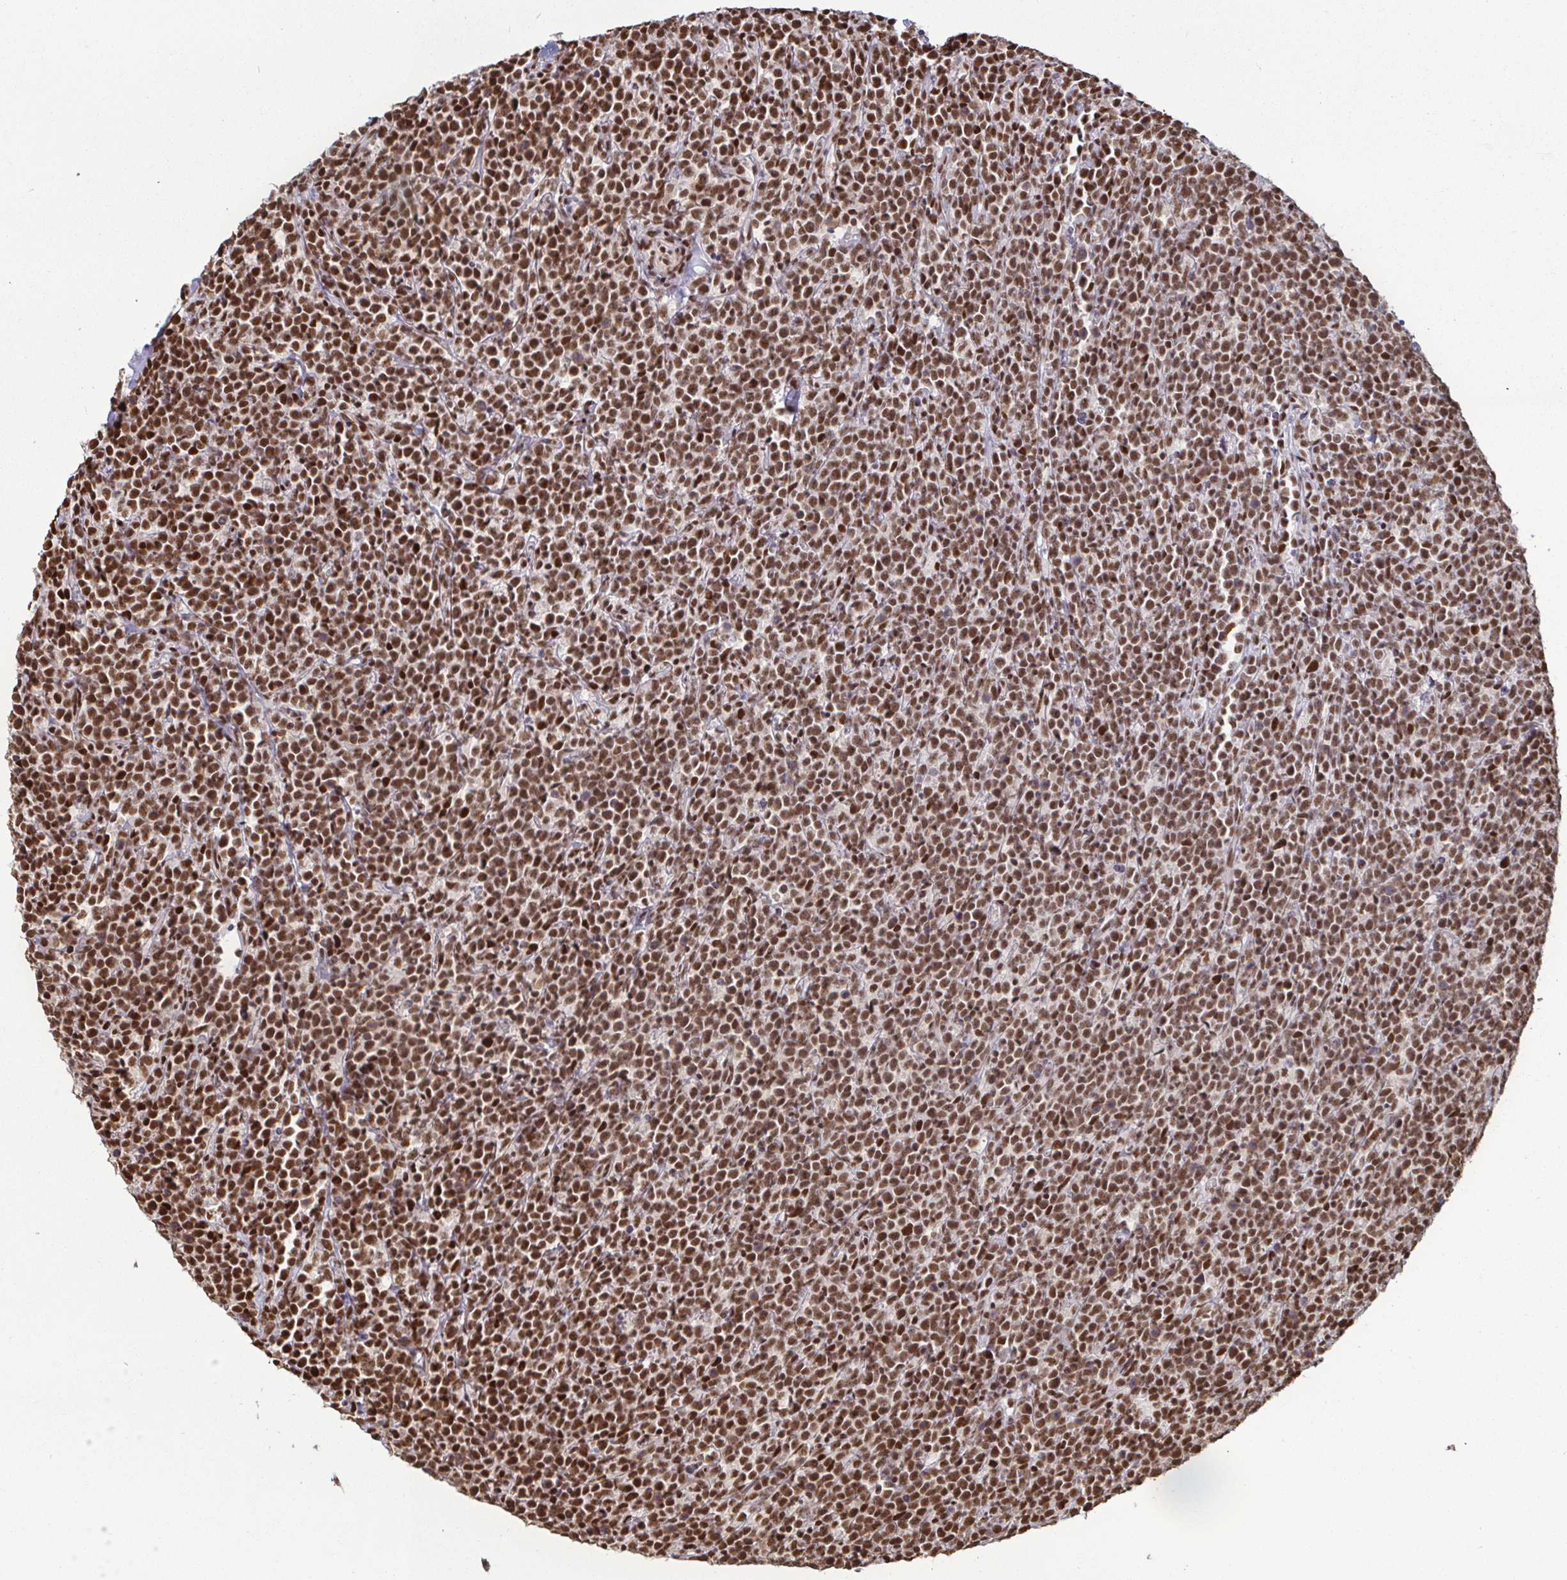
{"staining": {"intensity": "strong", "quantity": ">75%", "location": "nuclear"}, "tissue": "lymphoma", "cell_type": "Tumor cells", "image_type": "cancer", "snomed": [{"axis": "morphology", "description": "Malignant lymphoma, non-Hodgkin's type, High grade"}, {"axis": "topography", "description": "Small intestine"}], "caption": "Human malignant lymphoma, non-Hodgkin's type (high-grade) stained with a brown dye shows strong nuclear positive staining in approximately >75% of tumor cells.", "gene": "SP3", "patient": {"sex": "female", "age": 56}}